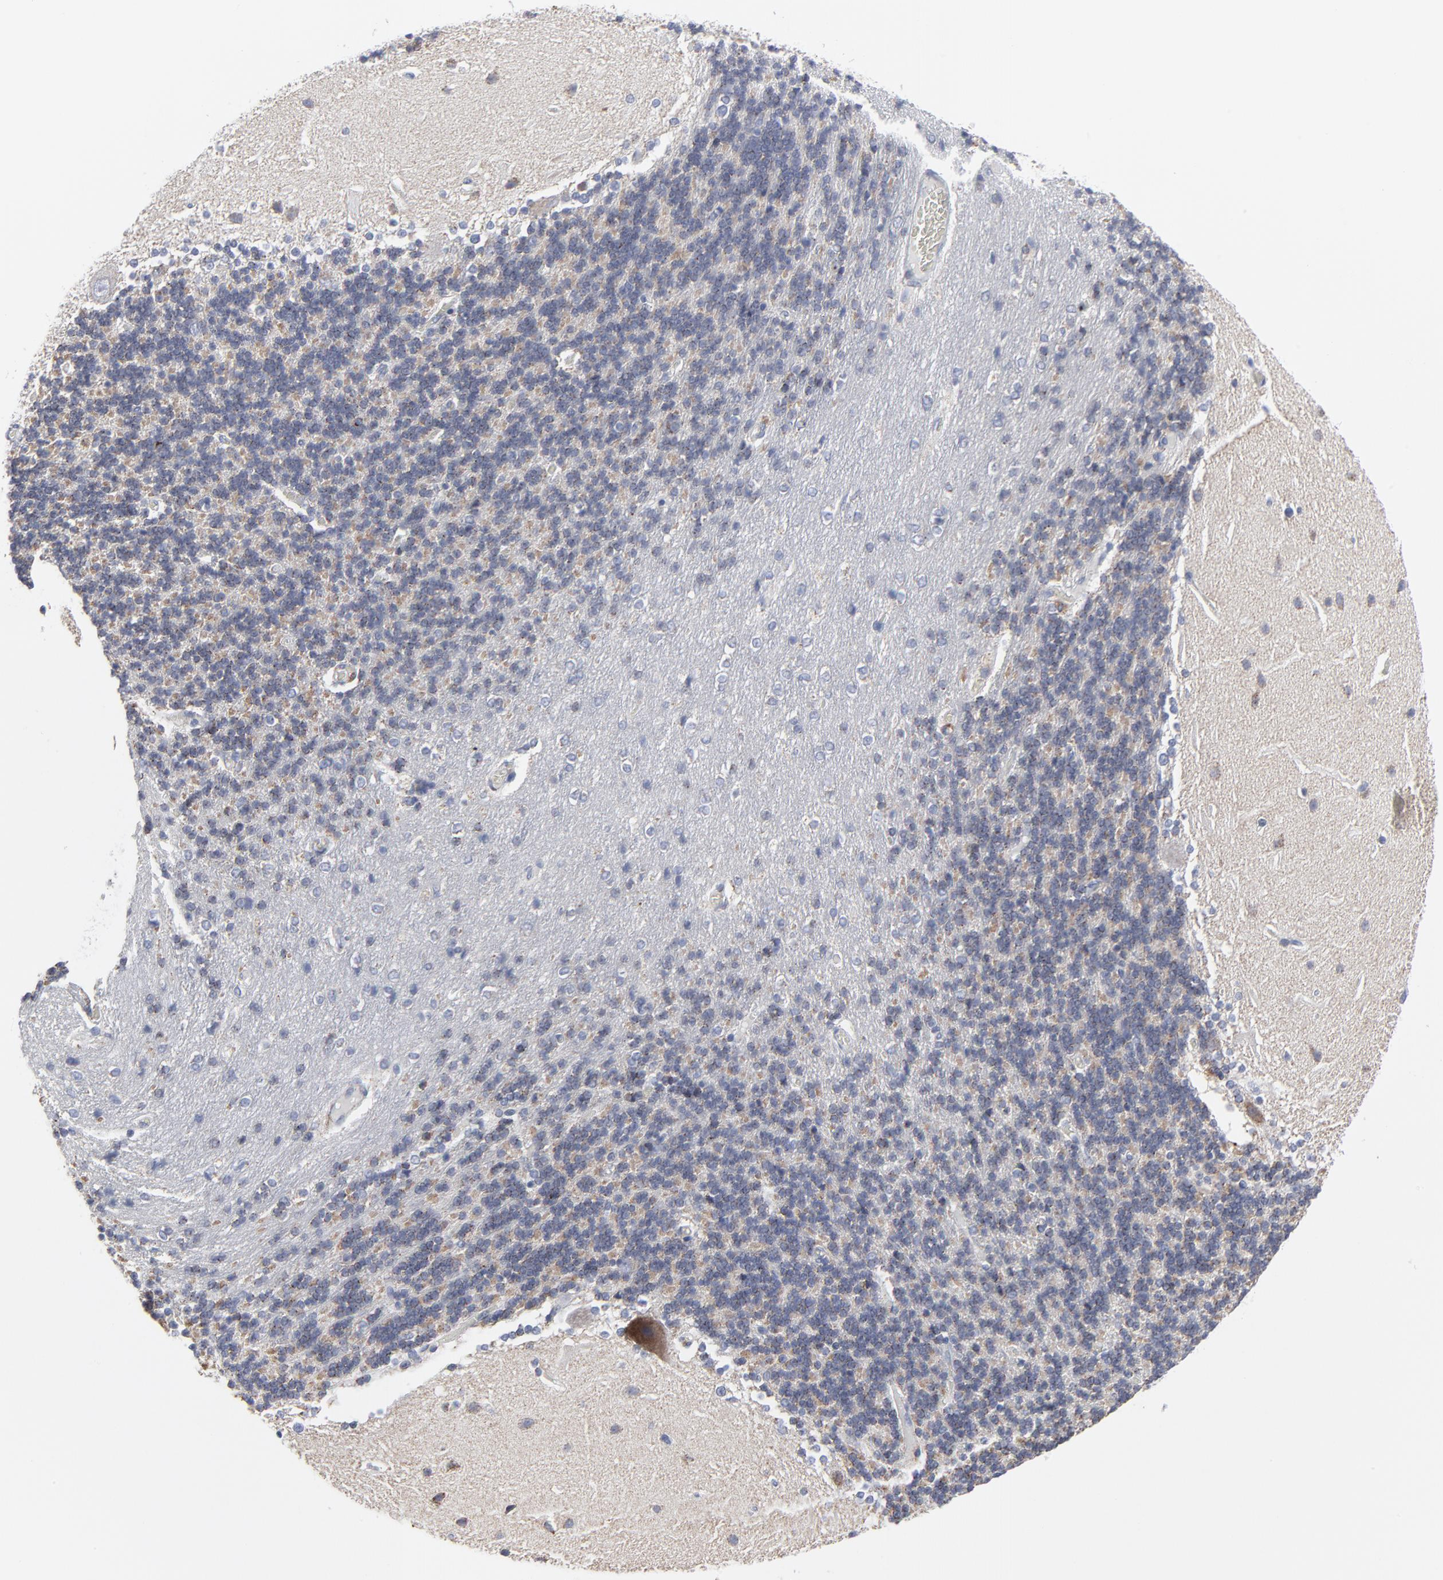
{"staining": {"intensity": "negative", "quantity": "none", "location": "none"}, "tissue": "cerebellum", "cell_type": "Cells in granular layer", "image_type": "normal", "snomed": [{"axis": "morphology", "description": "Normal tissue, NOS"}, {"axis": "topography", "description": "Cerebellum"}], "caption": "A photomicrograph of cerebellum stained for a protein exhibits no brown staining in cells in granular layer. (Brightfield microscopy of DAB (3,3'-diaminobenzidine) IHC at high magnification).", "gene": "TXNRD2", "patient": {"sex": "female", "age": 54}}